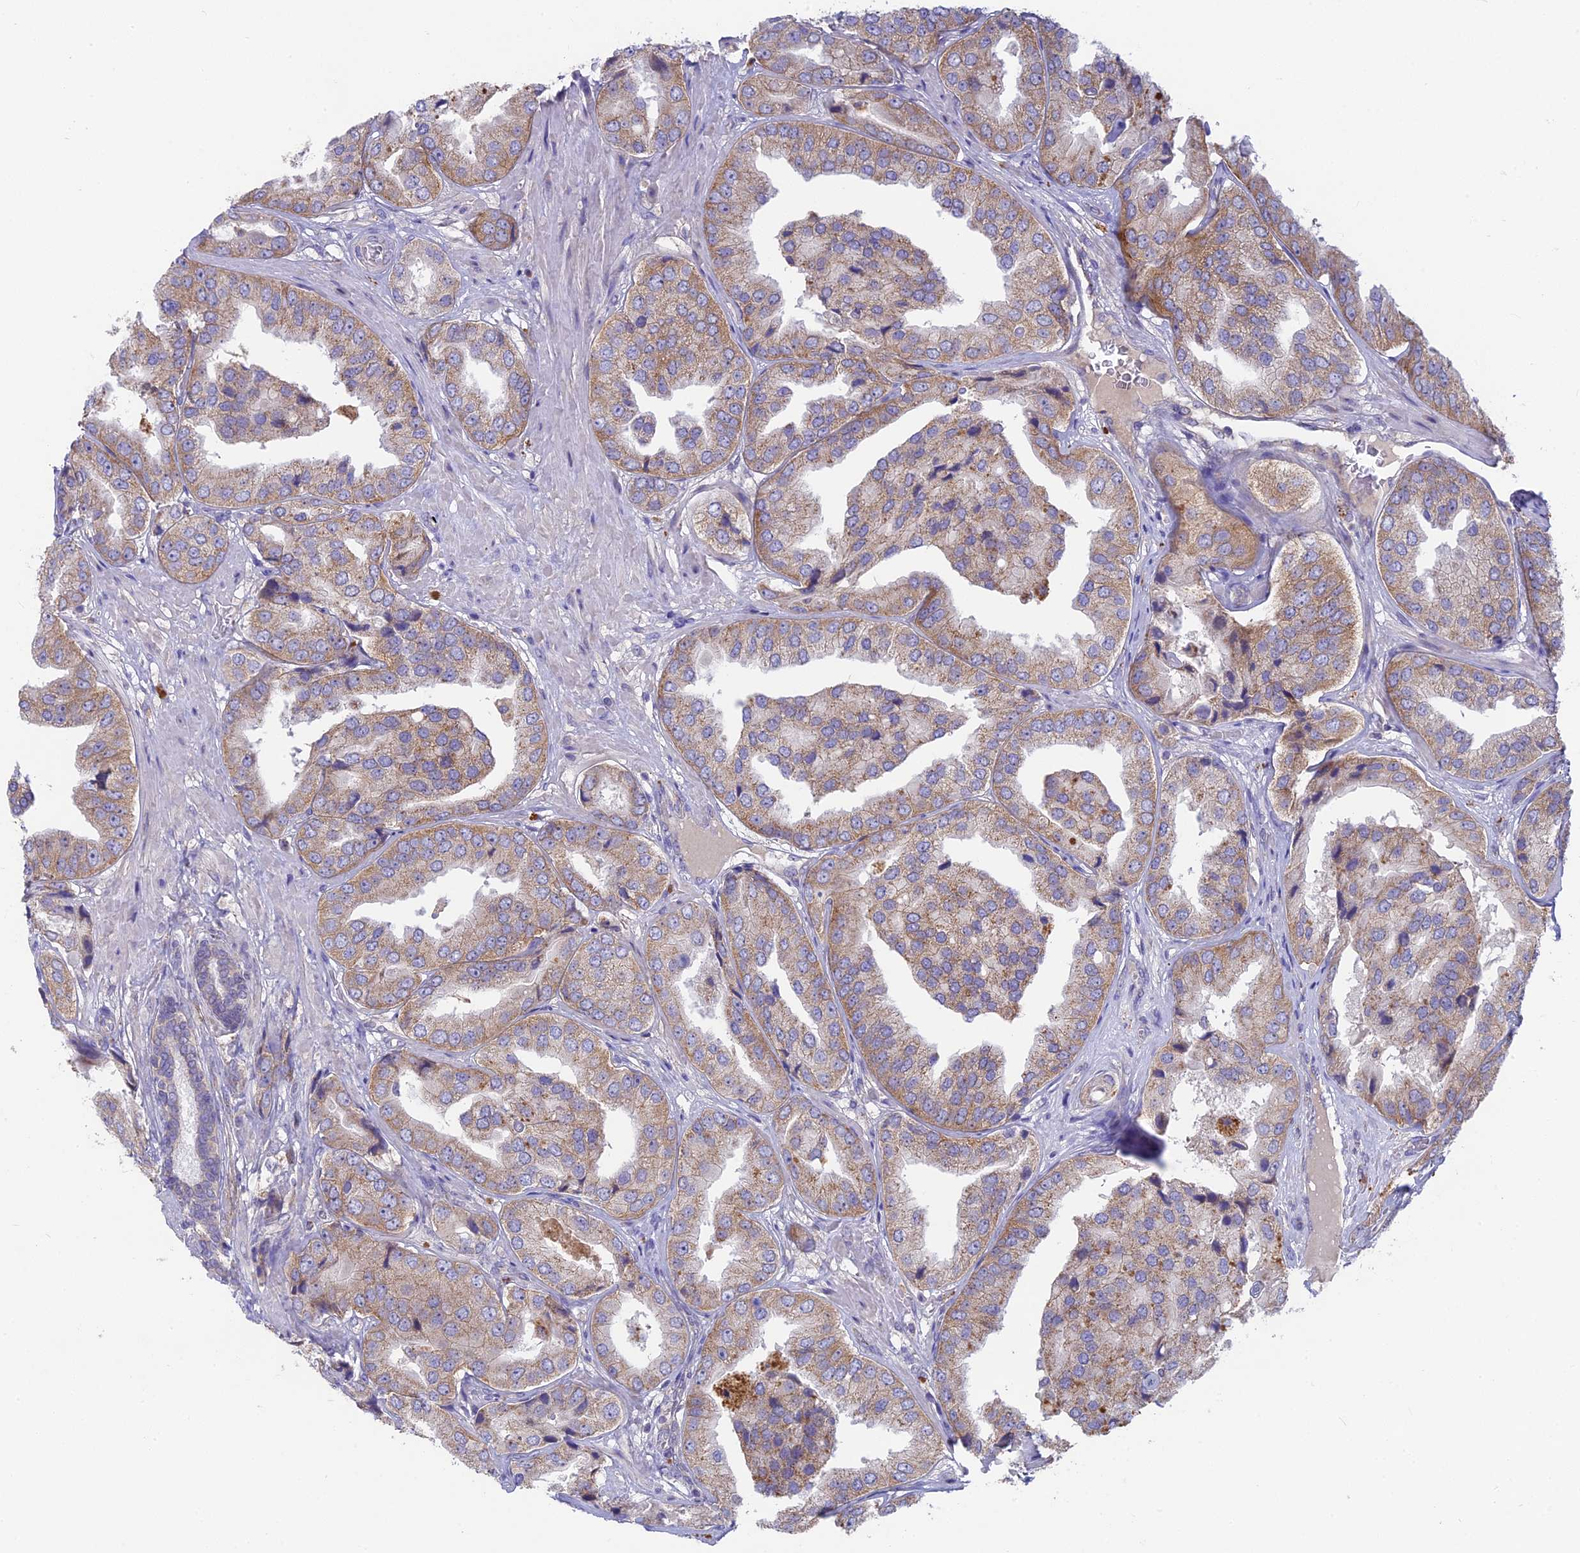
{"staining": {"intensity": "moderate", "quantity": ">75%", "location": "cytoplasmic/membranous"}, "tissue": "prostate cancer", "cell_type": "Tumor cells", "image_type": "cancer", "snomed": [{"axis": "morphology", "description": "Adenocarcinoma, High grade"}, {"axis": "topography", "description": "Prostate"}], "caption": "High-magnification brightfield microscopy of prostate cancer (high-grade adenocarcinoma) stained with DAB (brown) and counterstained with hematoxylin (blue). tumor cells exhibit moderate cytoplasmic/membranous staining is present in approximately>75% of cells. The staining was performed using DAB (3,3'-diaminobenzidine) to visualize the protein expression in brown, while the nuclei were stained in blue with hematoxylin (Magnification: 20x).", "gene": "PZP", "patient": {"sex": "male", "age": 63}}